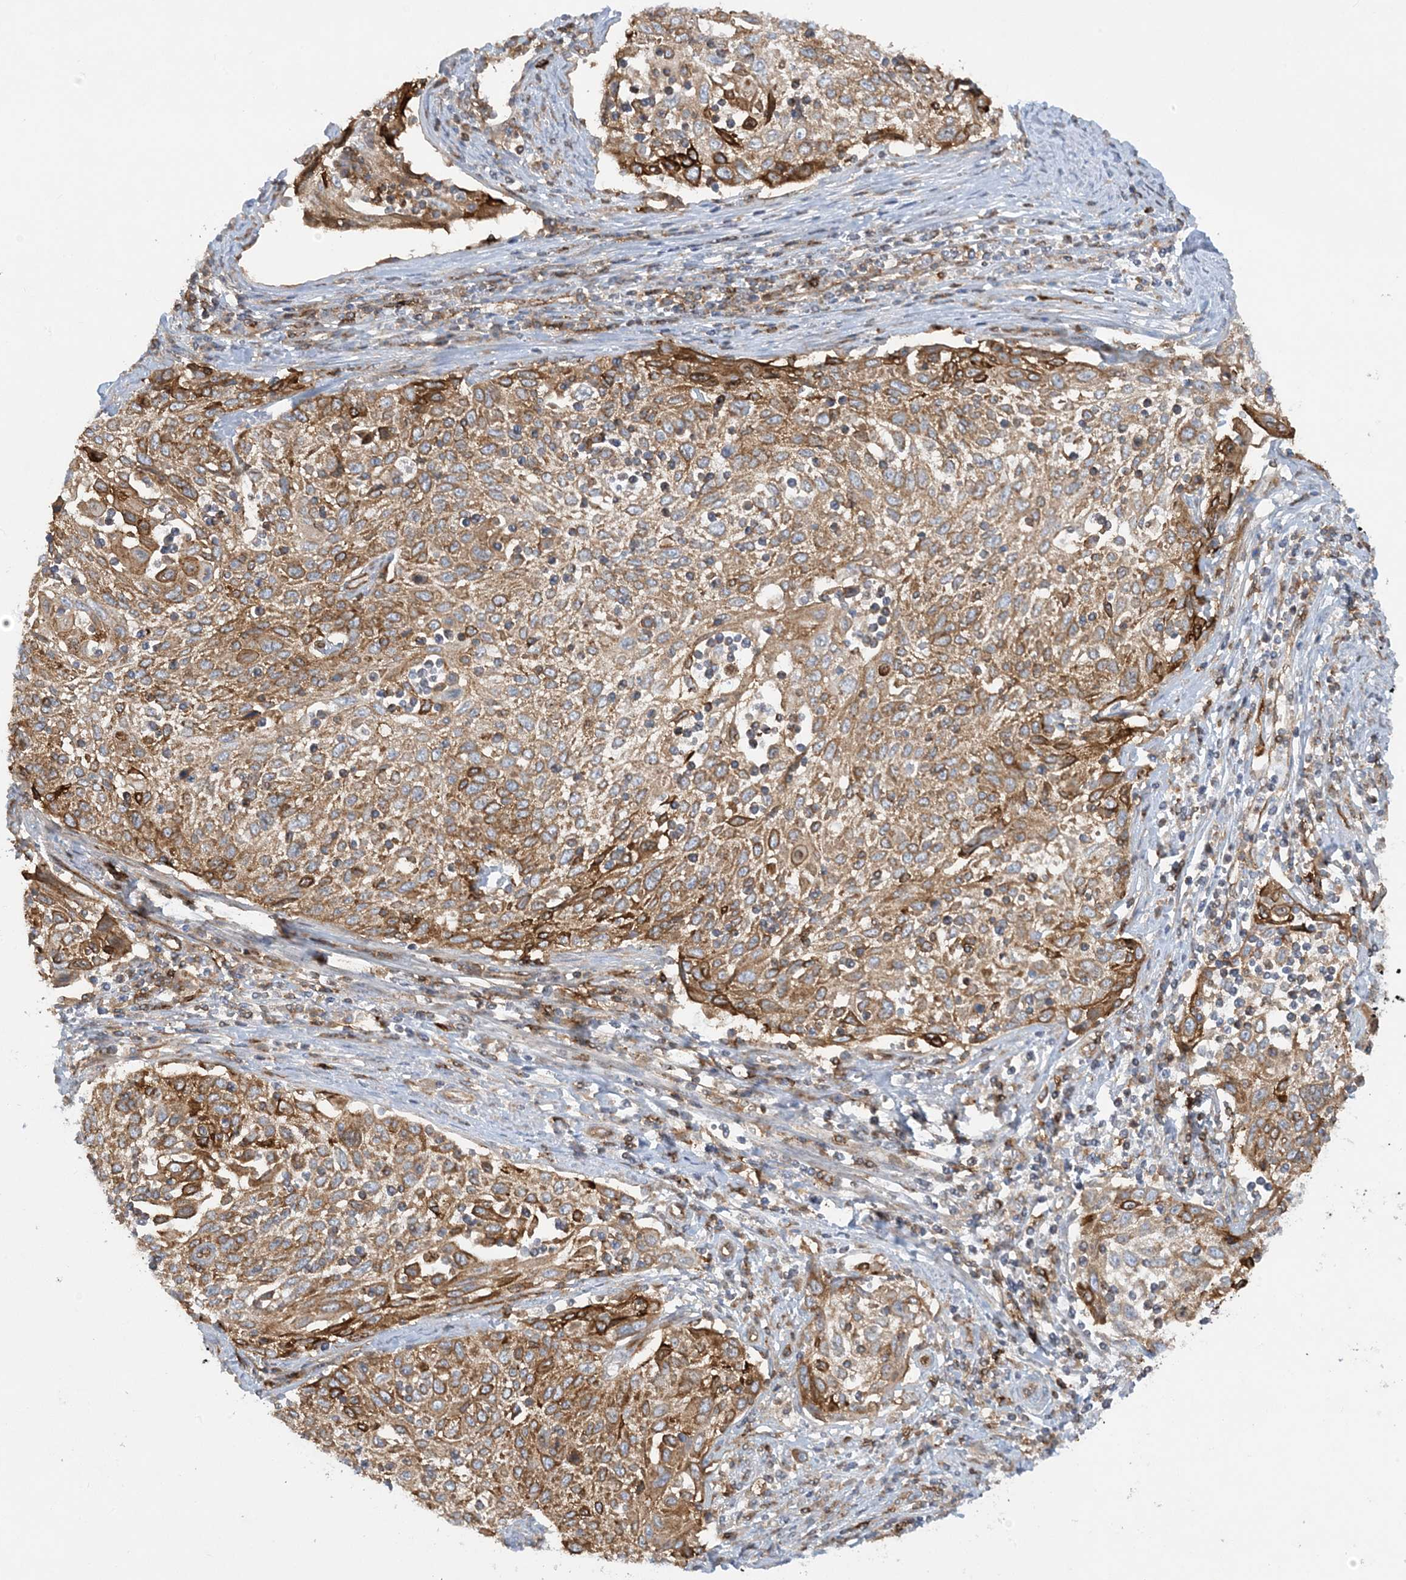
{"staining": {"intensity": "strong", "quantity": ">75%", "location": "cytoplasmic/membranous"}, "tissue": "cervical cancer", "cell_type": "Tumor cells", "image_type": "cancer", "snomed": [{"axis": "morphology", "description": "Squamous cell carcinoma, NOS"}, {"axis": "topography", "description": "Cervix"}], "caption": "Immunohistochemistry (IHC) micrograph of neoplastic tissue: human cervical cancer stained using immunohistochemistry displays high levels of strong protein expression localized specifically in the cytoplasmic/membranous of tumor cells, appearing as a cytoplasmic/membranous brown color.", "gene": "HLA-E", "patient": {"sex": "female", "age": 70}}